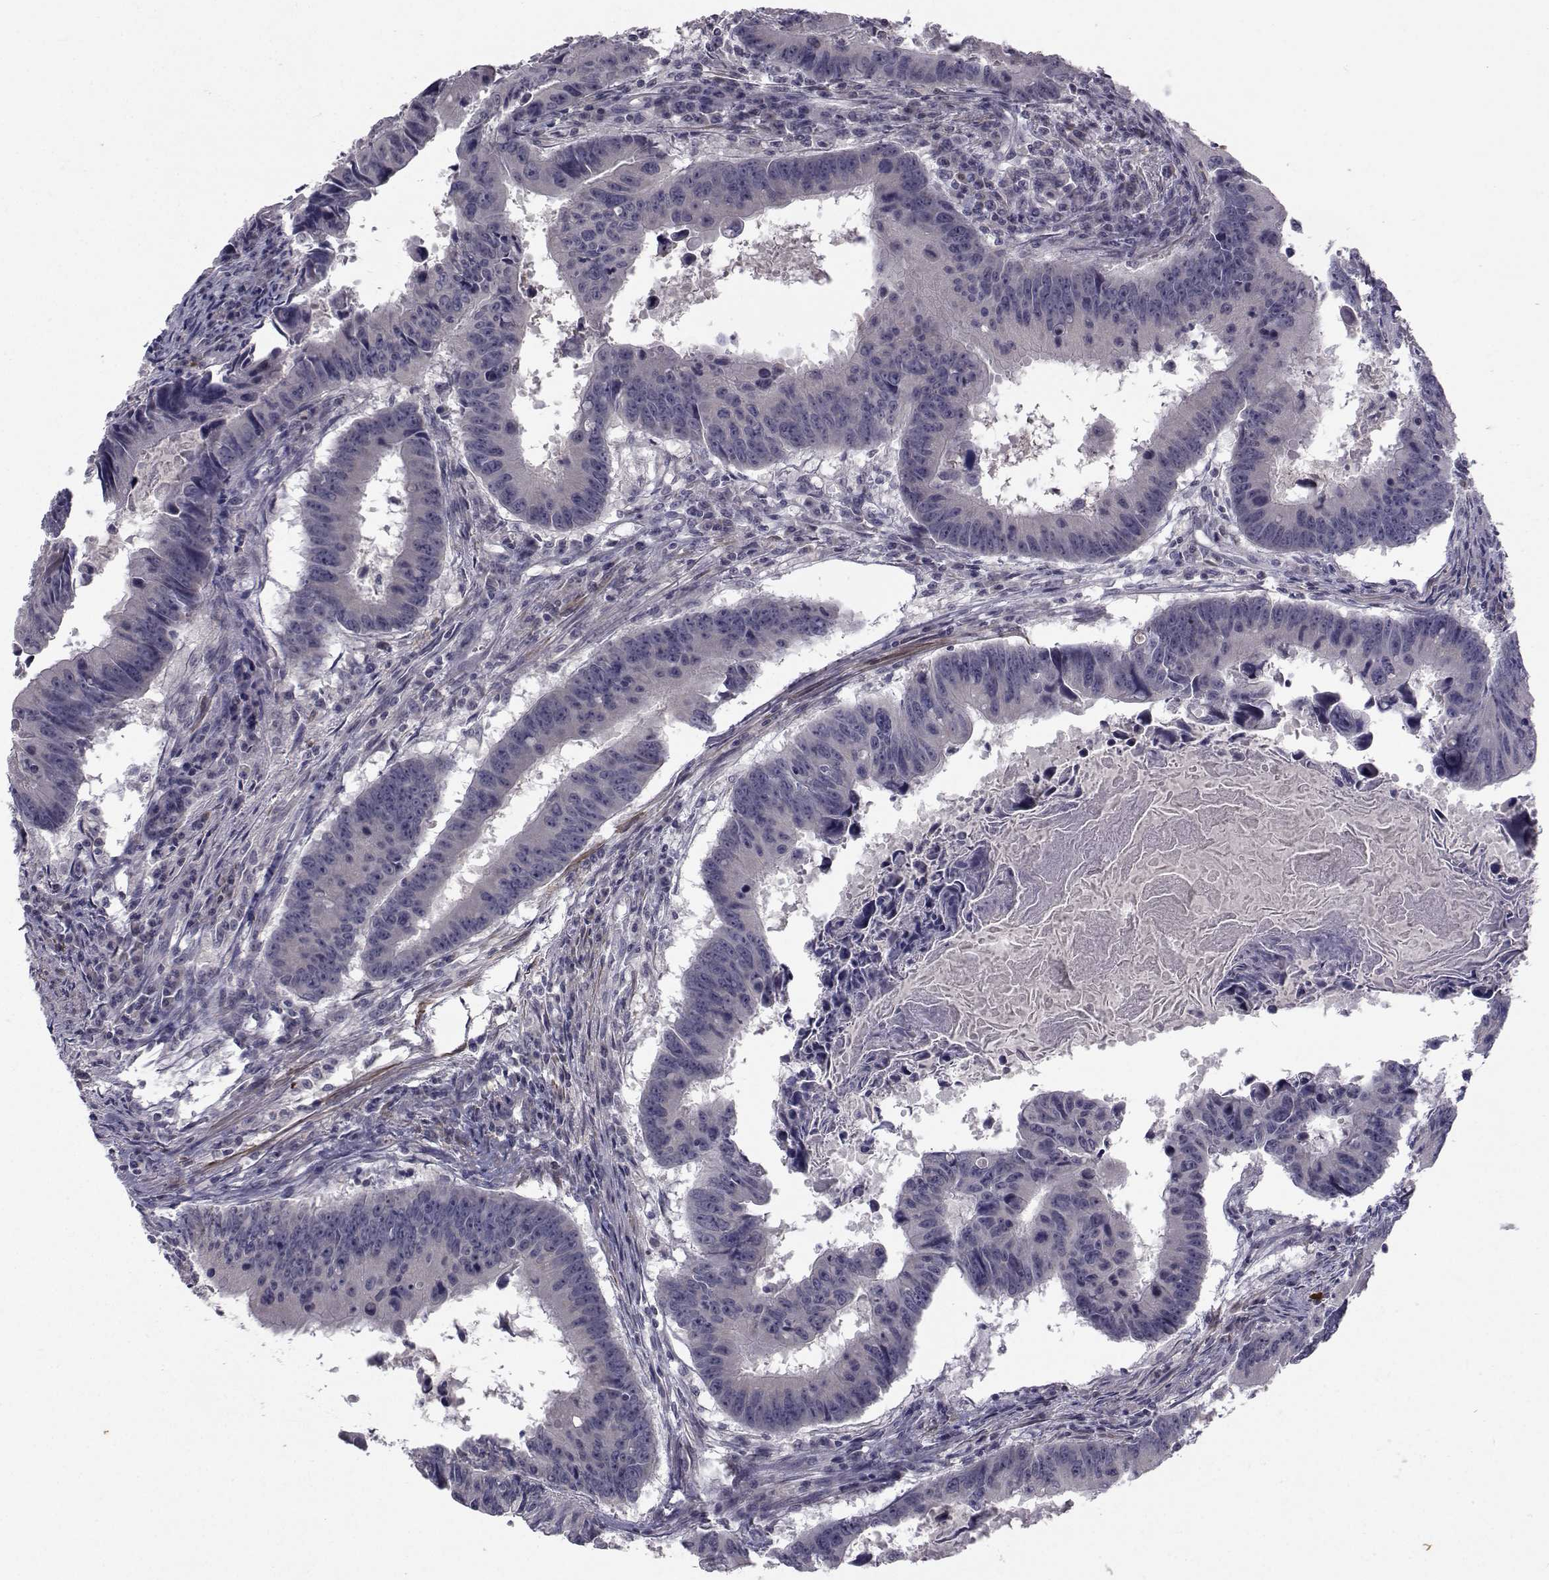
{"staining": {"intensity": "negative", "quantity": "none", "location": "none"}, "tissue": "colorectal cancer", "cell_type": "Tumor cells", "image_type": "cancer", "snomed": [{"axis": "morphology", "description": "Adenocarcinoma, NOS"}, {"axis": "topography", "description": "Colon"}], "caption": "Immunohistochemical staining of human colorectal adenocarcinoma demonstrates no significant expression in tumor cells.", "gene": "FDXR", "patient": {"sex": "female", "age": 87}}